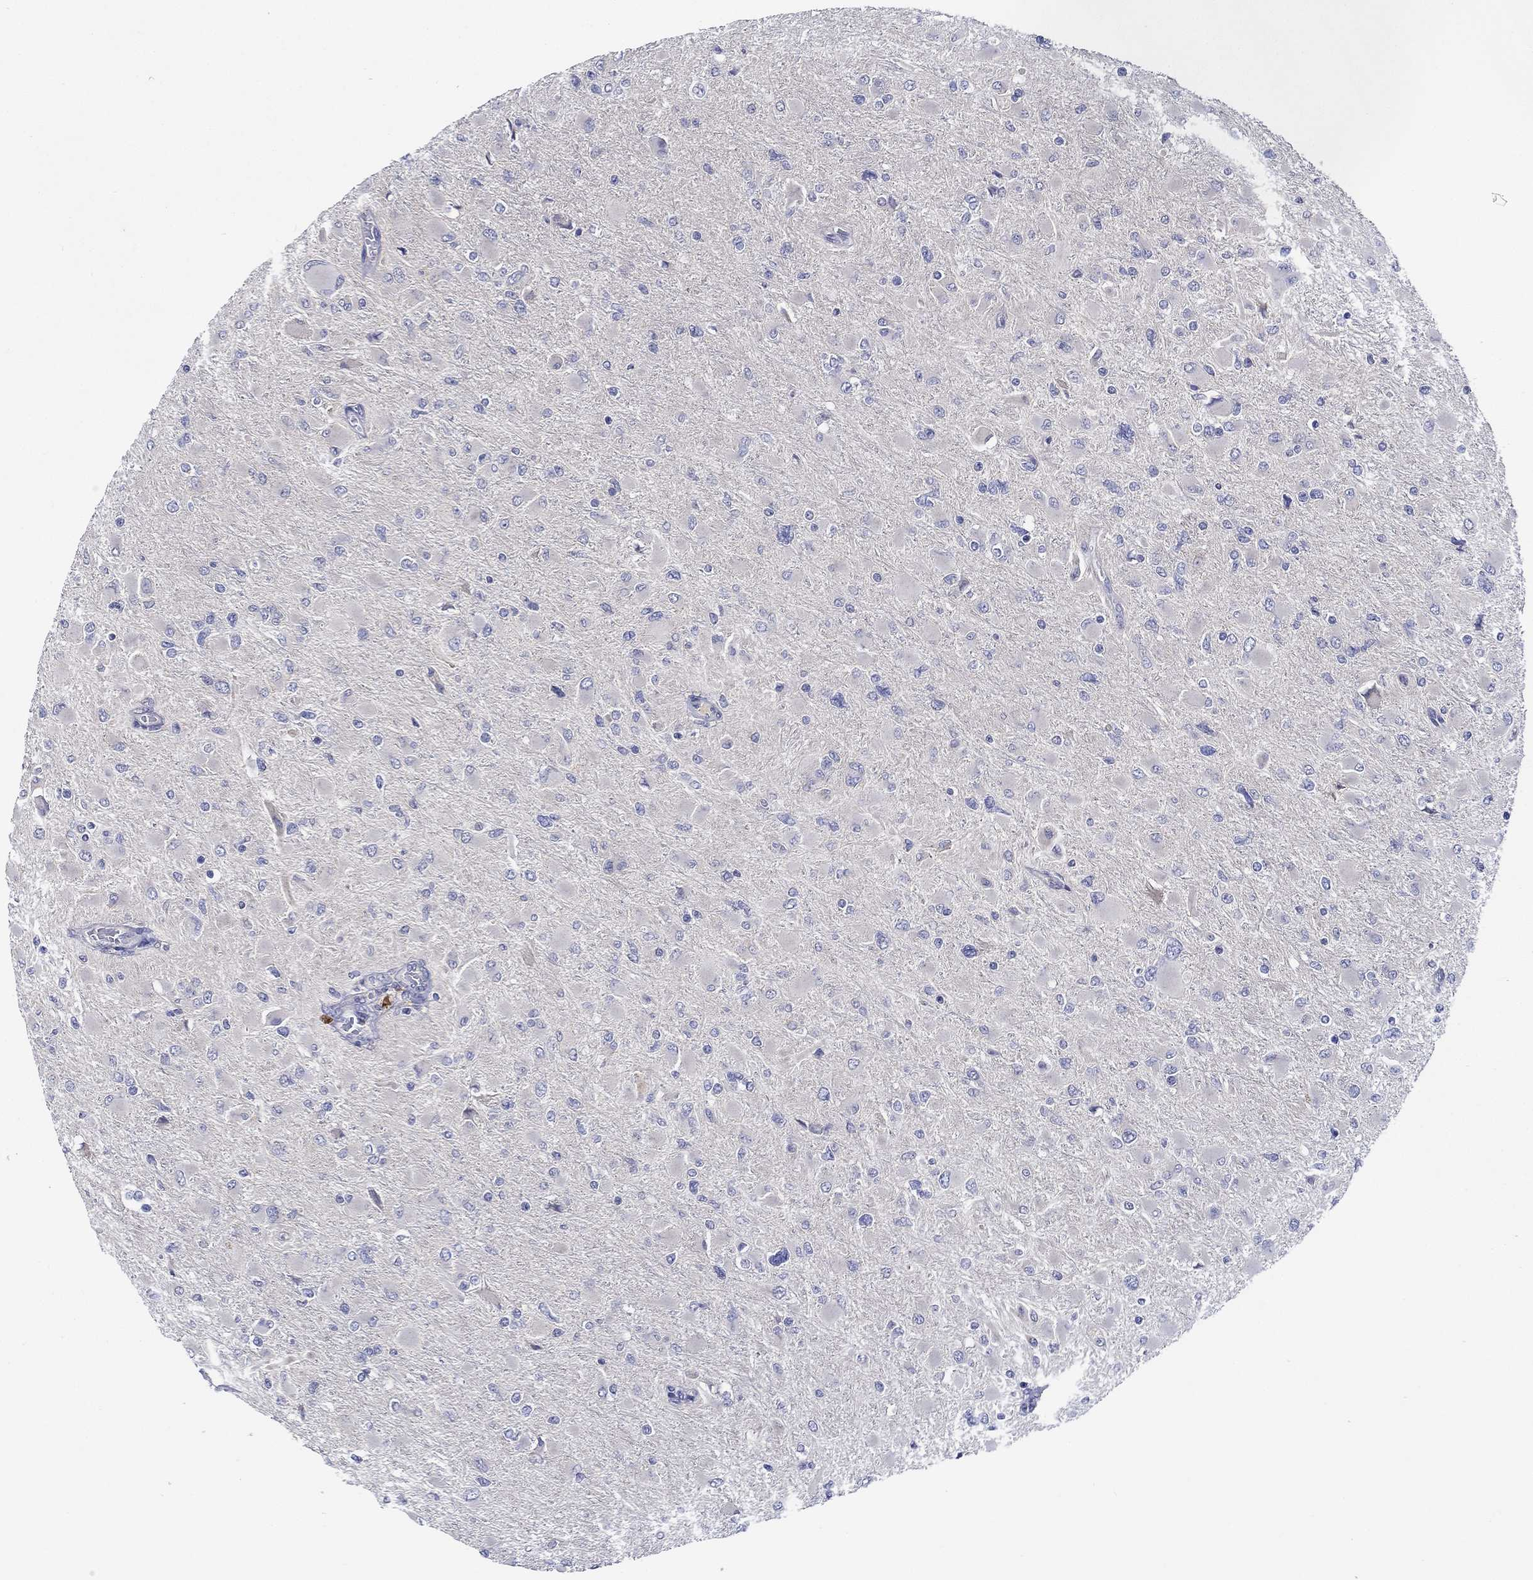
{"staining": {"intensity": "negative", "quantity": "none", "location": "none"}, "tissue": "glioma", "cell_type": "Tumor cells", "image_type": "cancer", "snomed": [{"axis": "morphology", "description": "Glioma, malignant, High grade"}, {"axis": "topography", "description": "Cerebral cortex"}], "caption": "Immunohistochemical staining of human malignant high-grade glioma displays no significant positivity in tumor cells.", "gene": "CHIT1", "patient": {"sex": "female", "age": 36}}